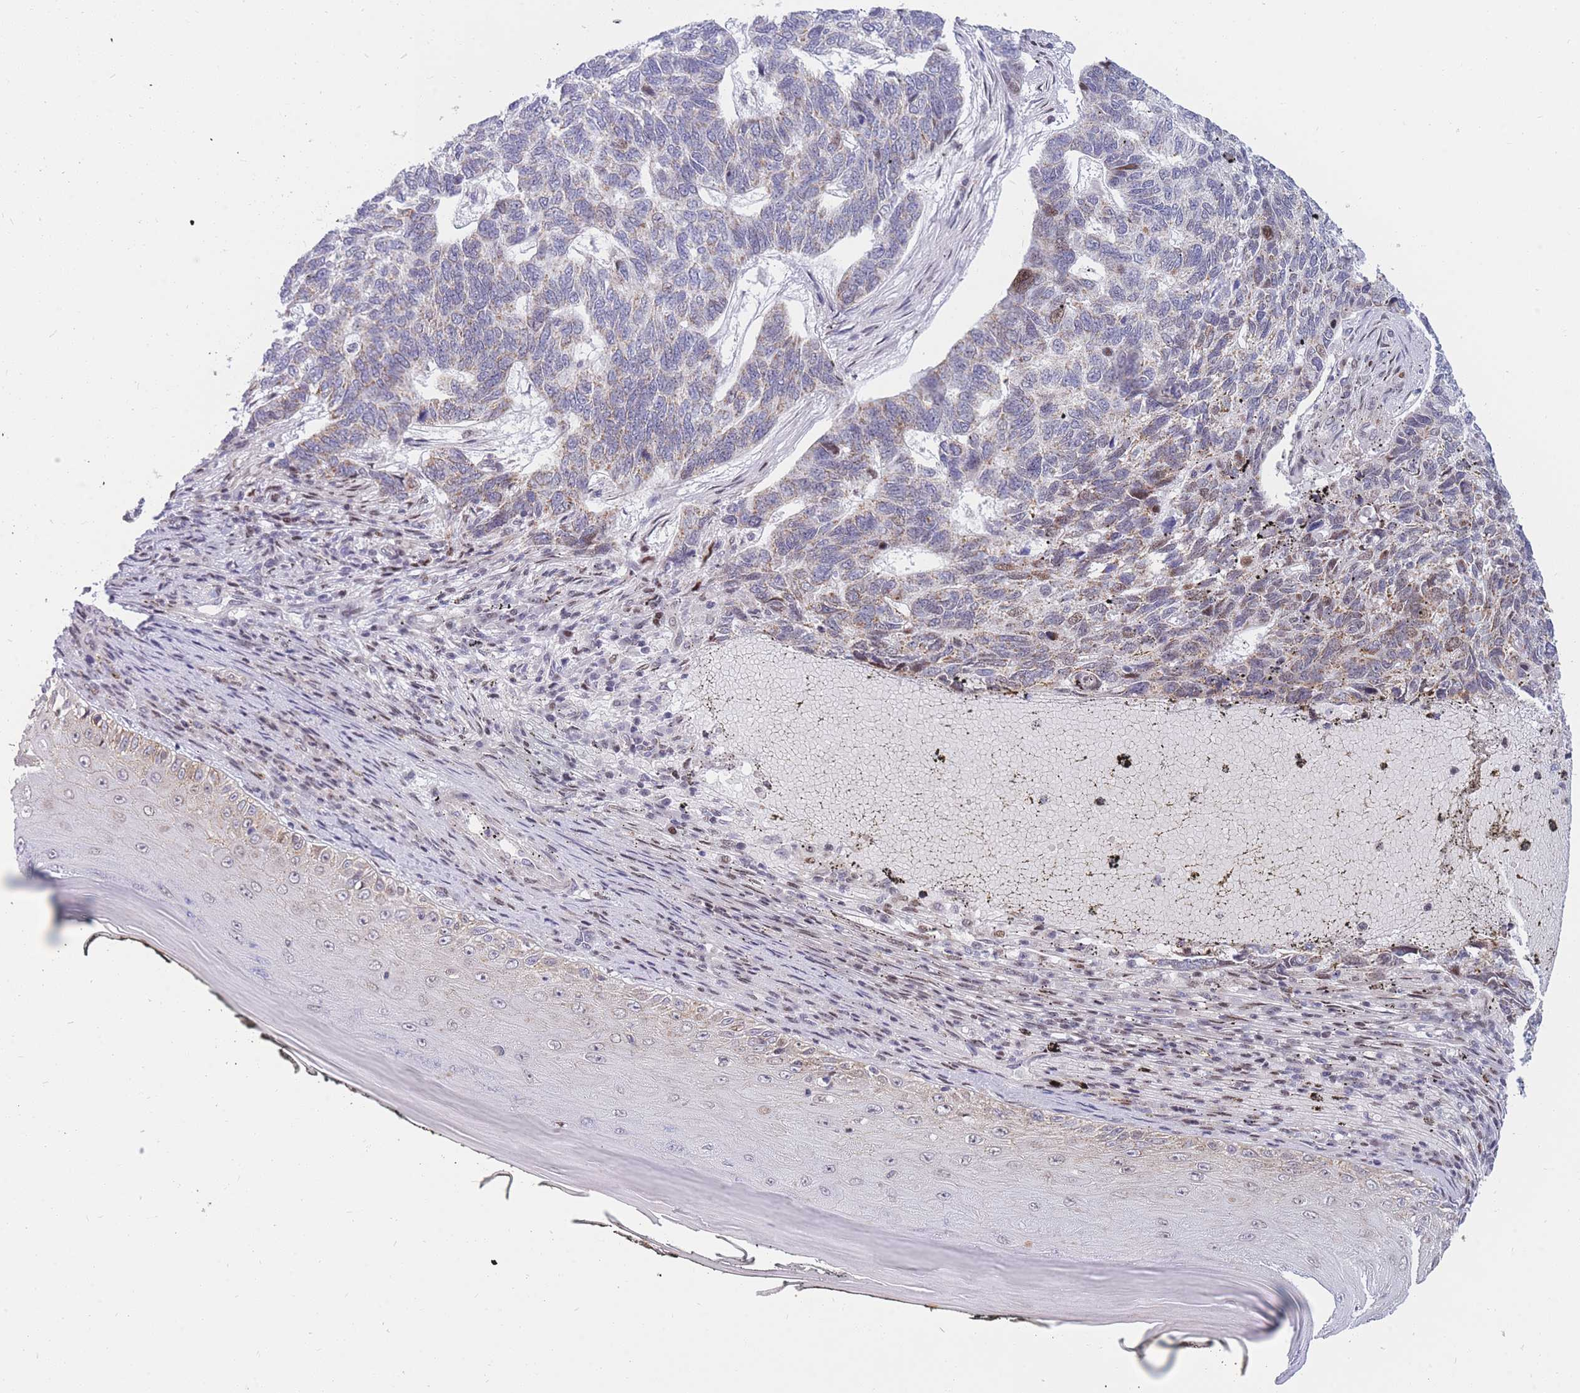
{"staining": {"intensity": "moderate", "quantity": "<25%", "location": "nuclear"}, "tissue": "skin cancer", "cell_type": "Tumor cells", "image_type": "cancer", "snomed": [{"axis": "morphology", "description": "Basal cell carcinoma"}, {"axis": "topography", "description": "Skin"}], "caption": "Protein staining exhibits moderate nuclear expression in about <25% of tumor cells in basal cell carcinoma (skin).", "gene": "MOB4", "patient": {"sex": "female", "age": 65}}